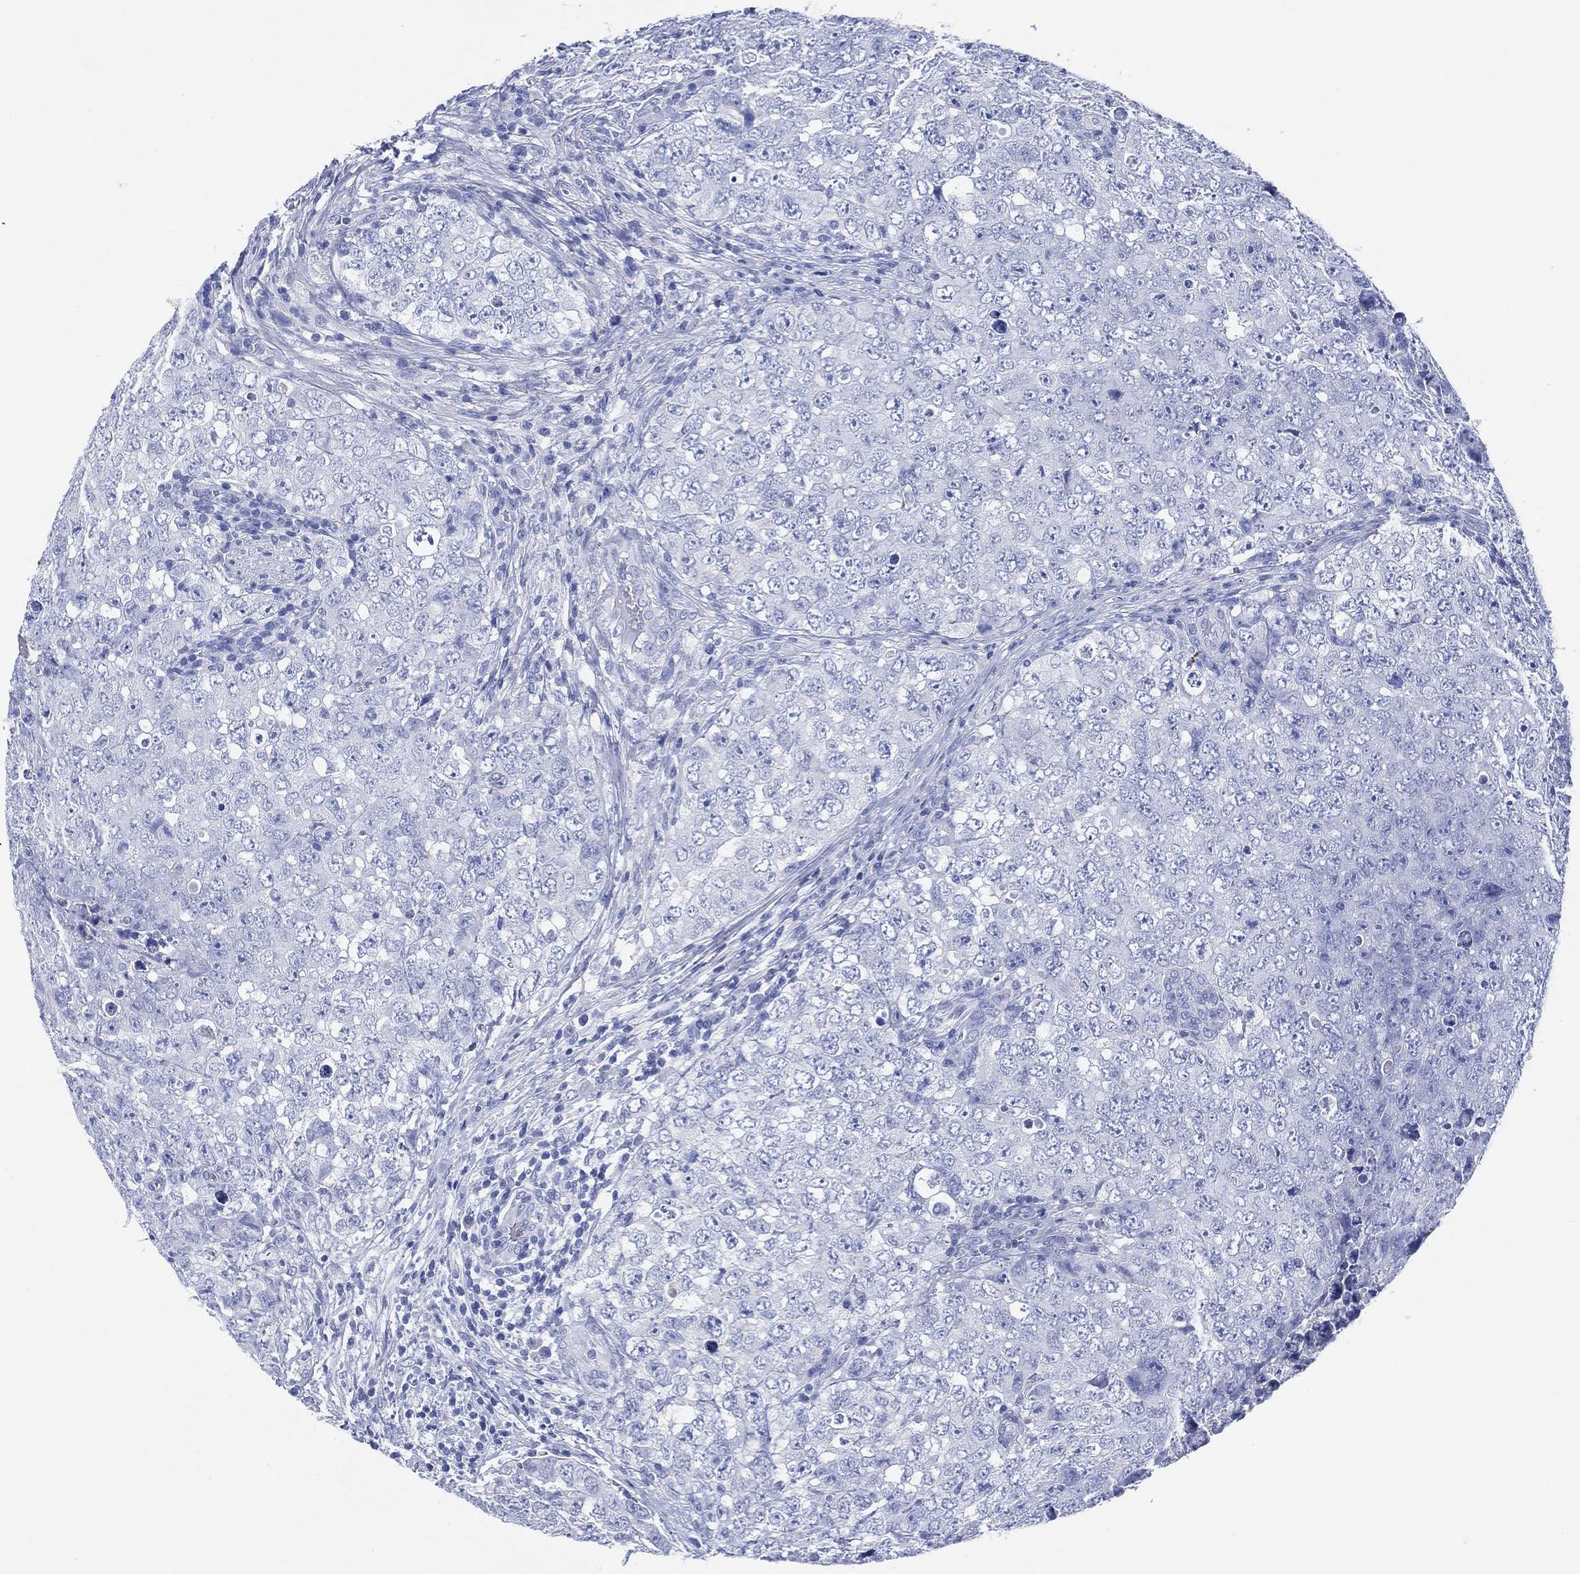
{"staining": {"intensity": "negative", "quantity": "none", "location": "none"}, "tissue": "testis cancer", "cell_type": "Tumor cells", "image_type": "cancer", "snomed": [{"axis": "morphology", "description": "Seminoma, NOS"}, {"axis": "topography", "description": "Testis"}], "caption": "High magnification brightfield microscopy of seminoma (testis) stained with DAB (3,3'-diaminobenzidine) (brown) and counterstained with hematoxylin (blue): tumor cells show no significant expression. (DAB (3,3'-diaminobenzidine) immunohistochemistry, high magnification).", "gene": "SLC9C2", "patient": {"sex": "male", "age": 34}}